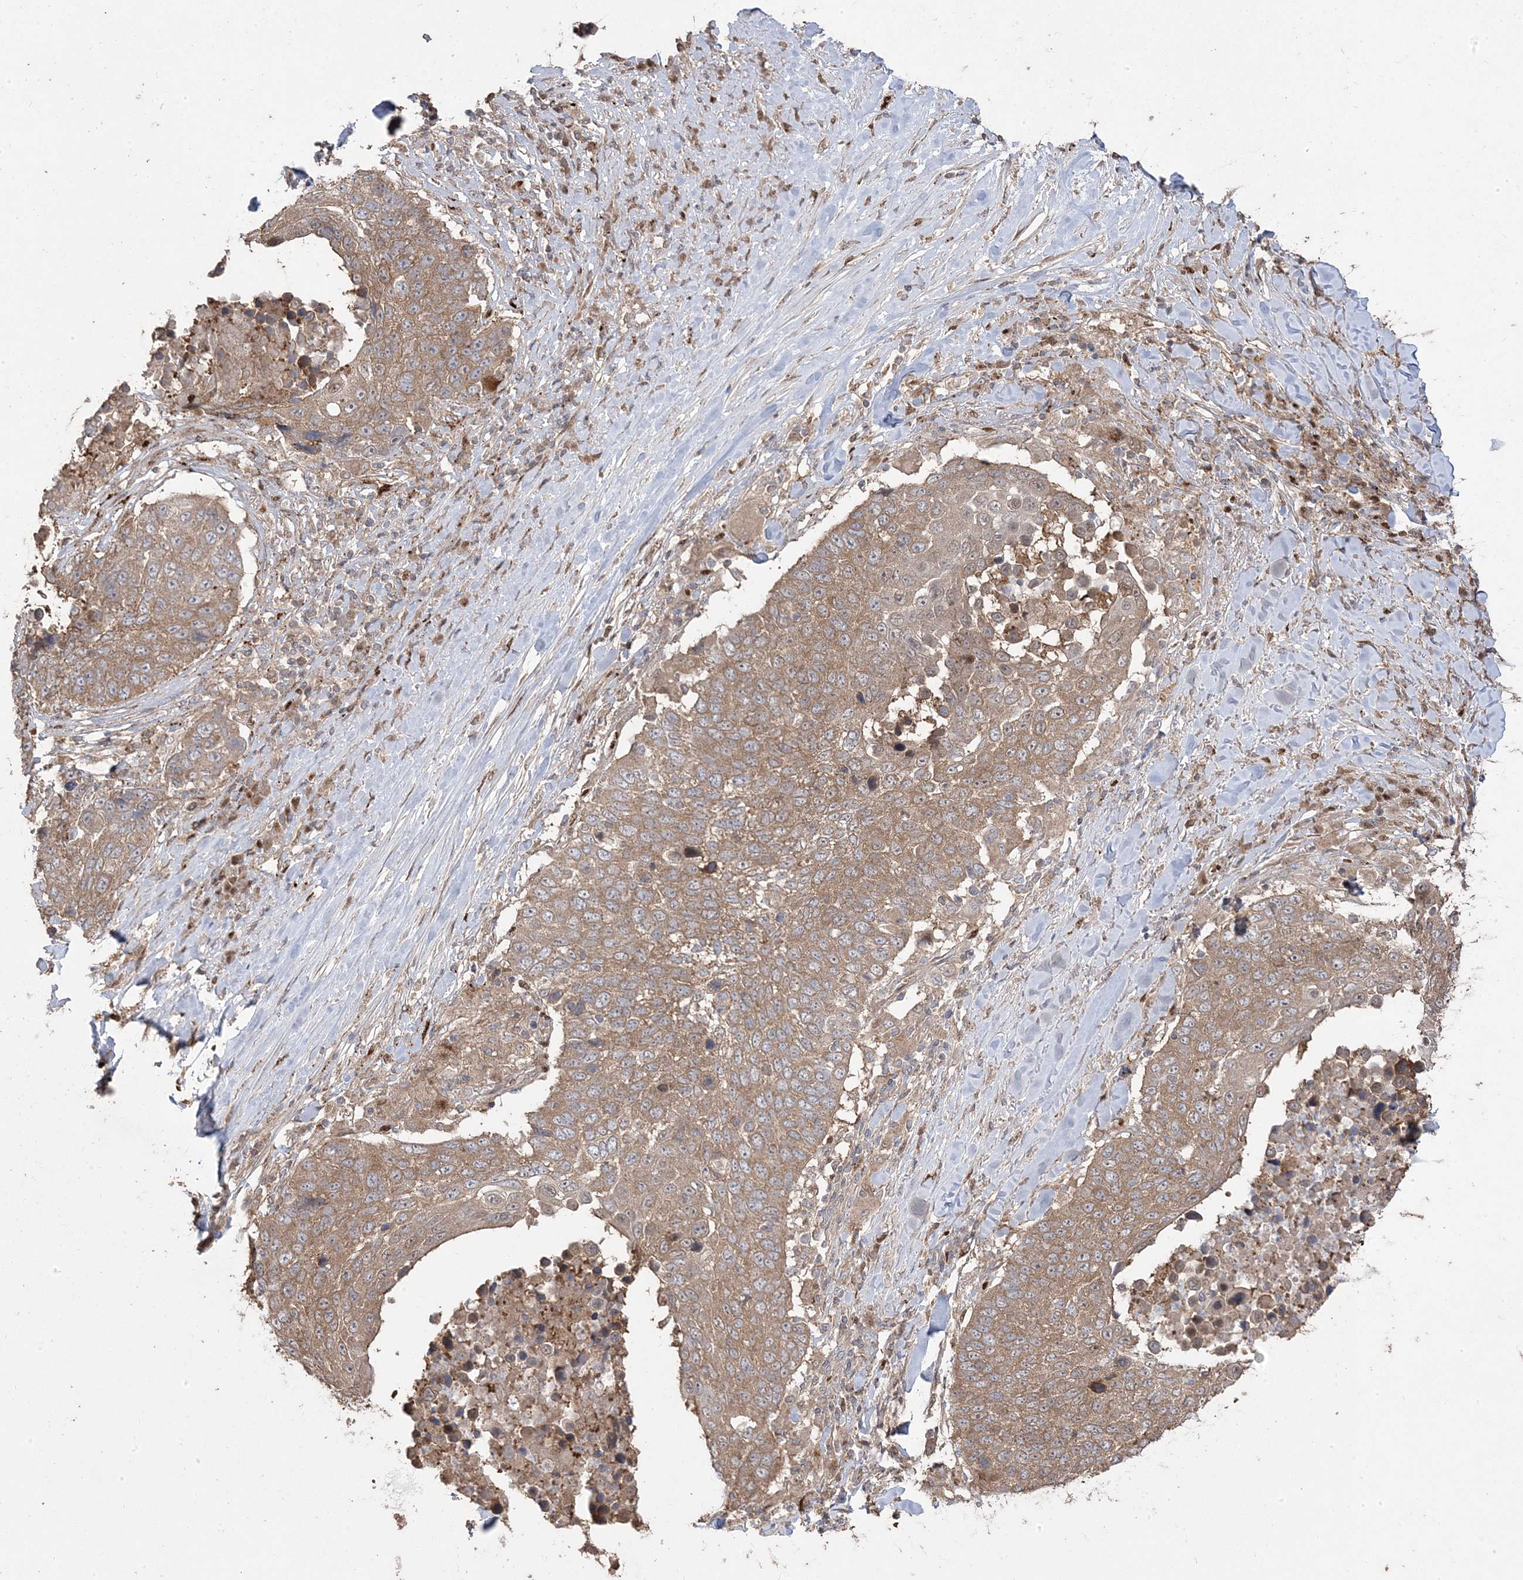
{"staining": {"intensity": "moderate", "quantity": ">75%", "location": "cytoplasmic/membranous"}, "tissue": "lung cancer", "cell_type": "Tumor cells", "image_type": "cancer", "snomed": [{"axis": "morphology", "description": "Squamous cell carcinoma, NOS"}, {"axis": "topography", "description": "Lung"}], "caption": "This is an image of immunohistochemistry (IHC) staining of squamous cell carcinoma (lung), which shows moderate positivity in the cytoplasmic/membranous of tumor cells.", "gene": "PPOX", "patient": {"sex": "male", "age": 66}}